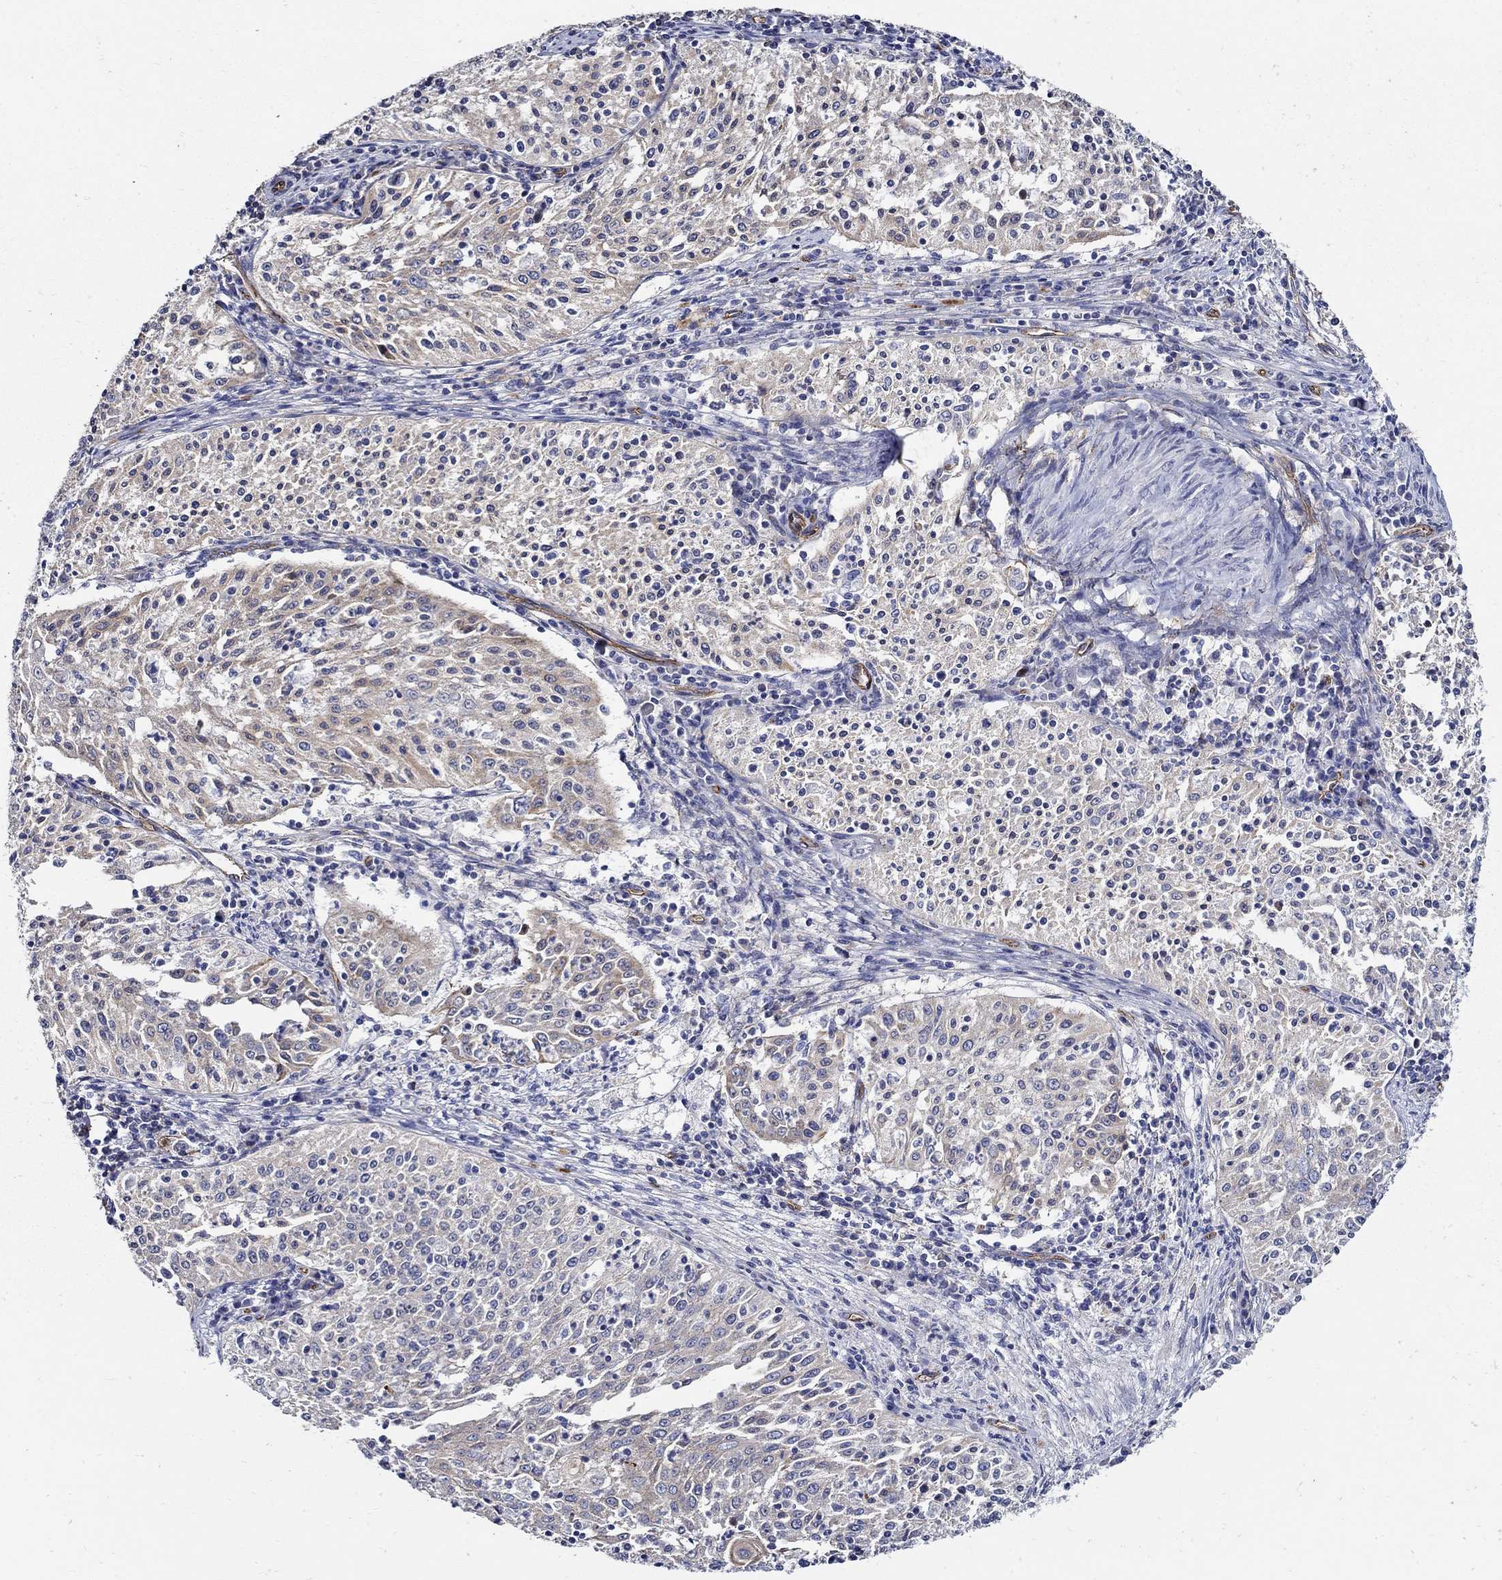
{"staining": {"intensity": "weak", "quantity": "<25%", "location": "cytoplasmic/membranous"}, "tissue": "cervical cancer", "cell_type": "Tumor cells", "image_type": "cancer", "snomed": [{"axis": "morphology", "description": "Squamous cell carcinoma, NOS"}, {"axis": "topography", "description": "Cervix"}], "caption": "The image displays no staining of tumor cells in cervical squamous cell carcinoma. (Brightfield microscopy of DAB immunohistochemistry (IHC) at high magnification).", "gene": "APBB3", "patient": {"sex": "female", "age": 41}}